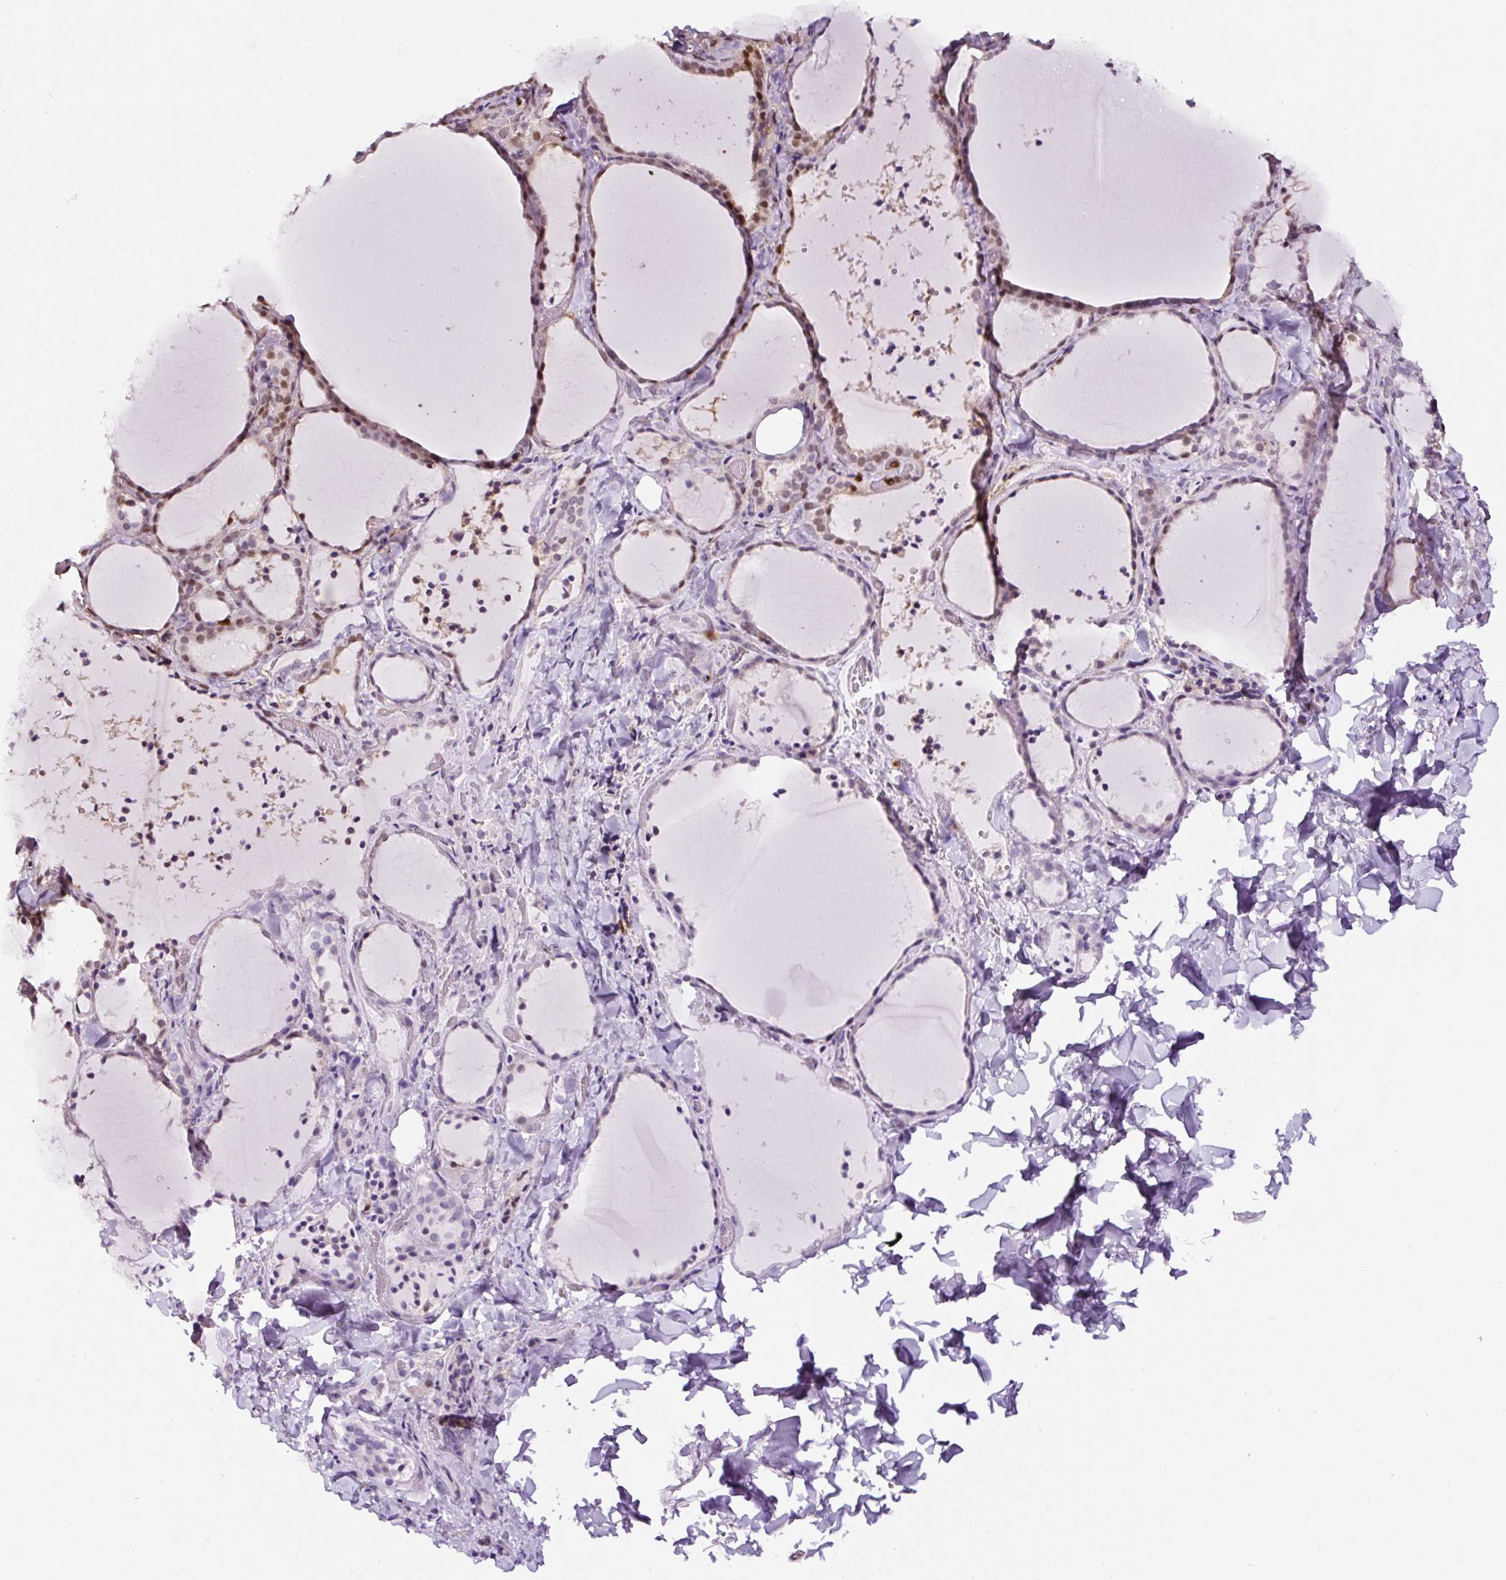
{"staining": {"intensity": "moderate", "quantity": "25%-75%", "location": "cytoplasmic/membranous,nuclear"}, "tissue": "thyroid gland", "cell_type": "Glandular cells", "image_type": "normal", "snomed": [{"axis": "morphology", "description": "Normal tissue, NOS"}, {"axis": "topography", "description": "Thyroid gland"}], "caption": "Protein analysis of benign thyroid gland displays moderate cytoplasmic/membranous,nuclear expression in about 25%-75% of glandular cells.", "gene": "ANXA1", "patient": {"sex": "female", "age": 22}}